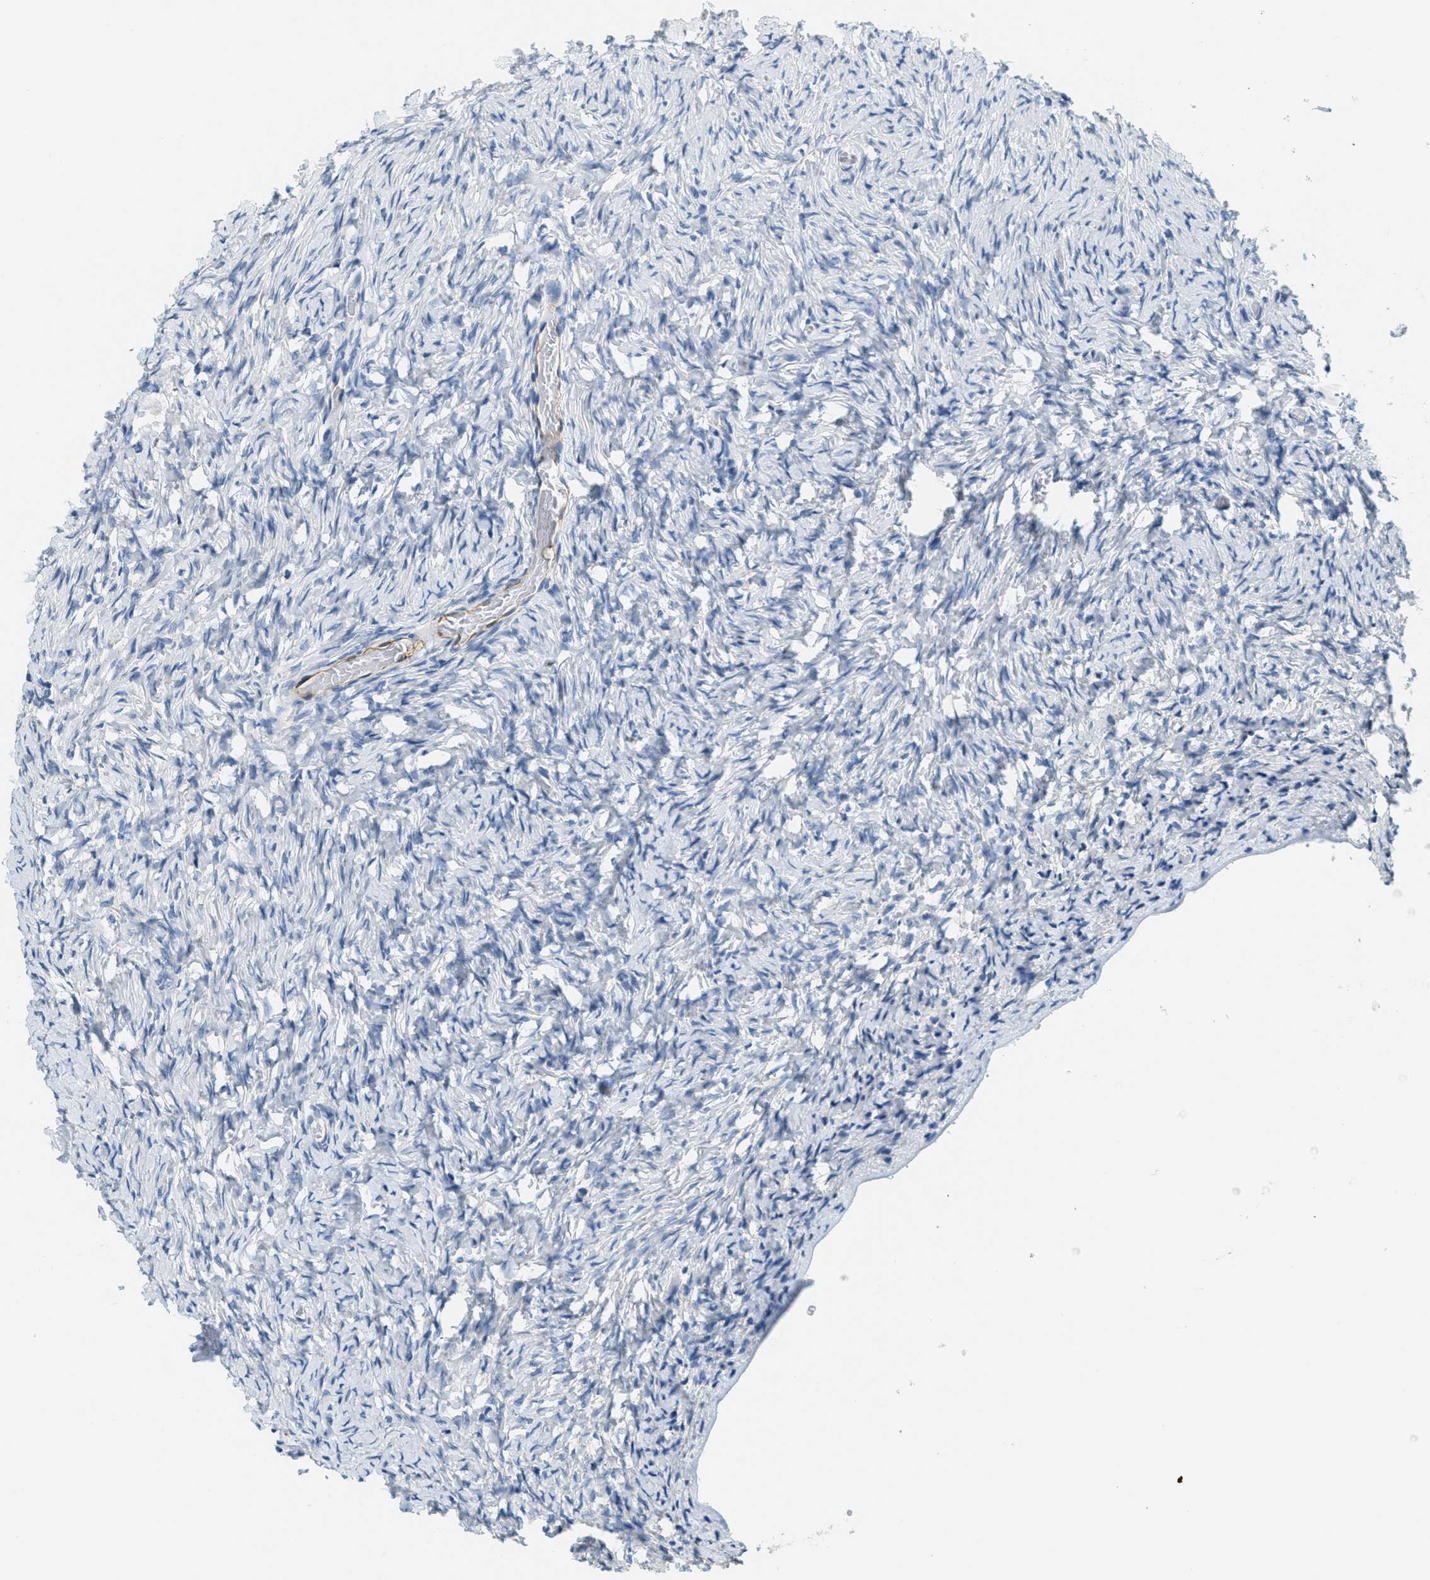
{"staining": {"intensity": "negative", "quantity": "none", "location": "none"}, "tissue": "ovary", "cell_type": "Ovarian stroma cells", "image_type": "normal", "snomed": [{"axis": "morphology", "description": "Normal tissue, NOS"}, {"axis": "topography", "description": "Ovary"}], "caption": "Immunohistochemistry (IHC) of benign ovary reveals no expression in ovarian stroma cells.", "gene": "CA4", "patient": {"sex": "female", "age": 27}}